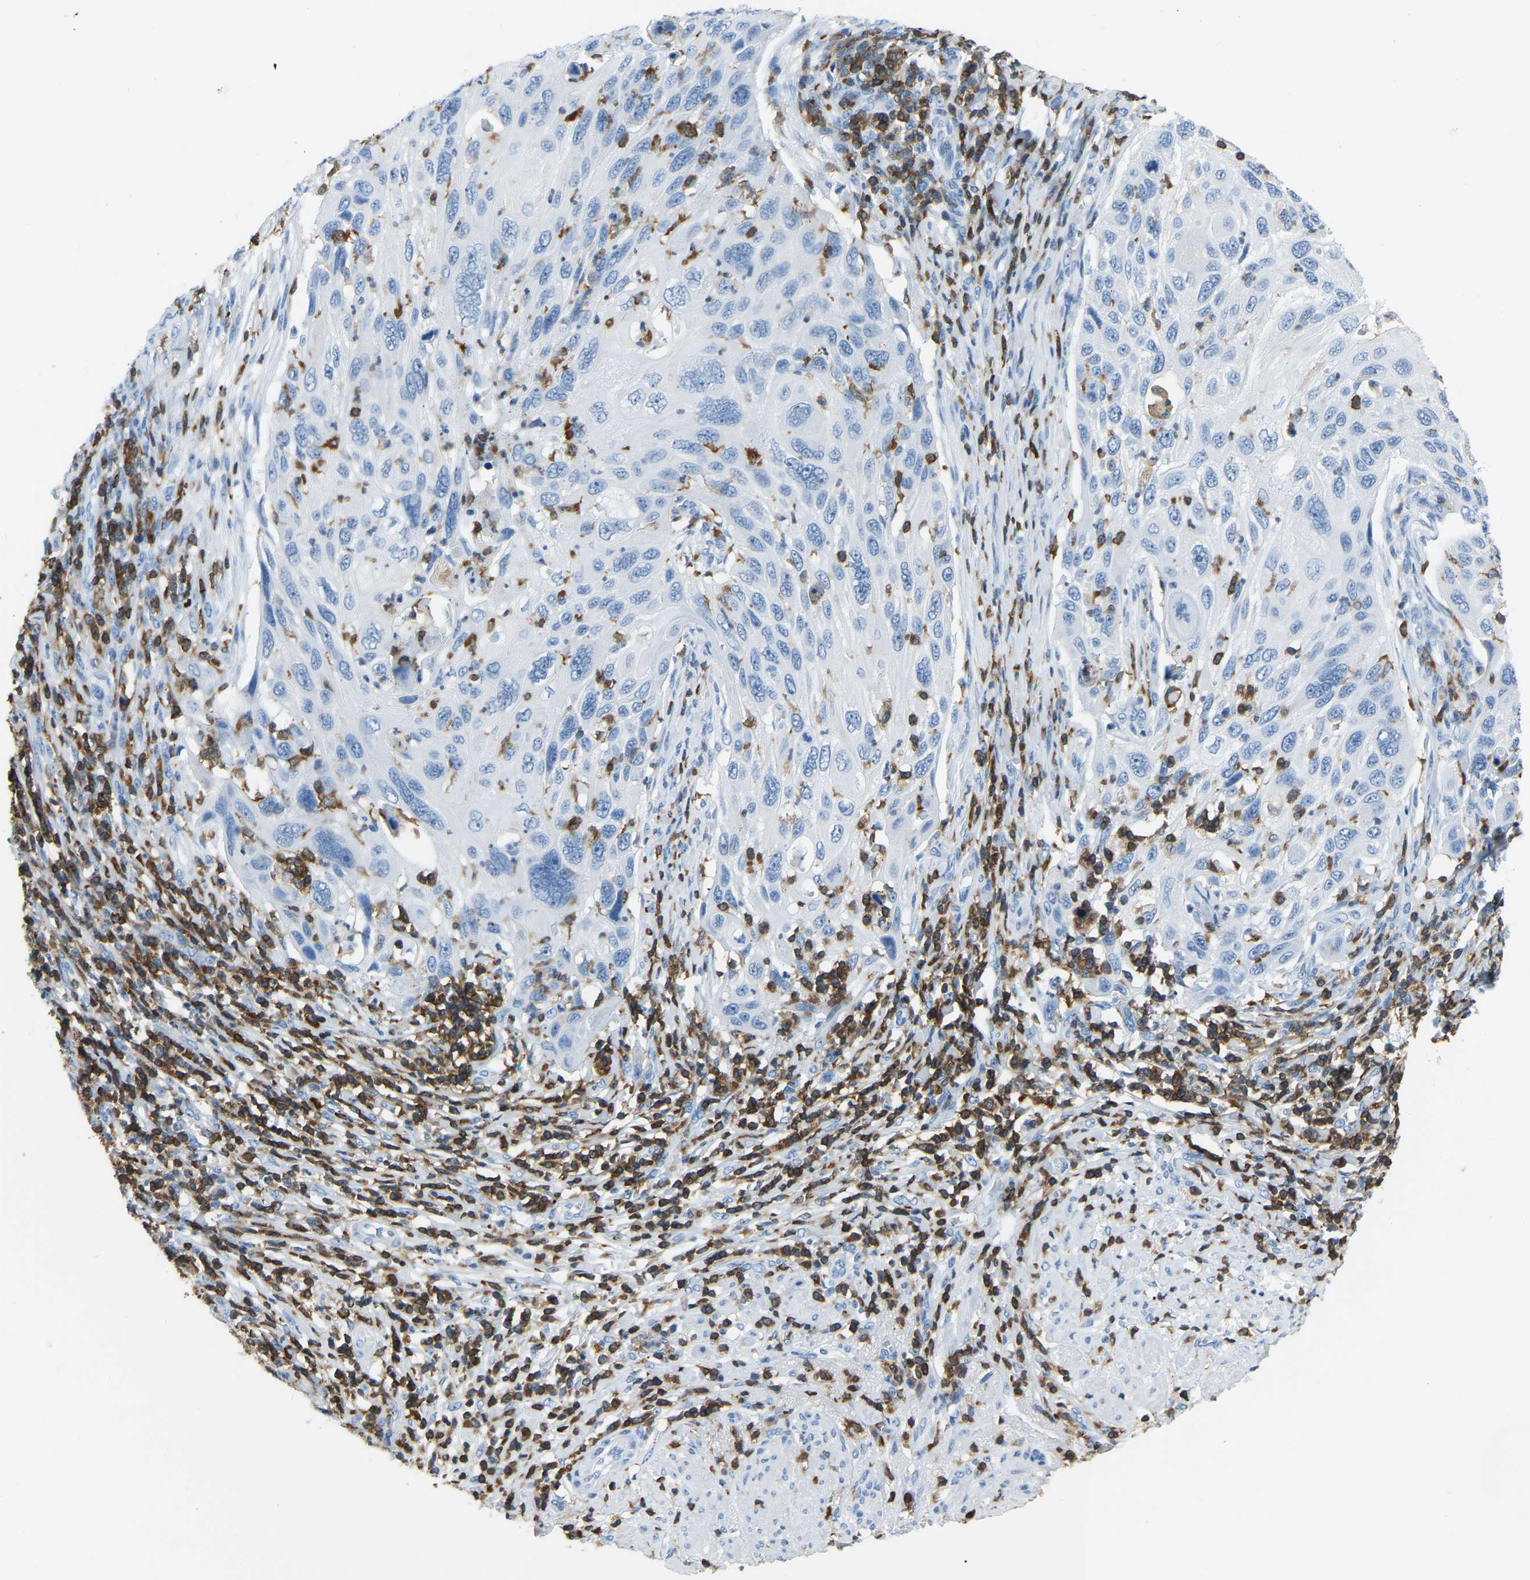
{"staining": {"intensity": "negative", "quantity": "none", "location": "none"}, "tissue": "cervical cancer", "cell_type": "Tumor cells", "image_type": "cancer", "snomed": [{"axis": "morphology", "description": "Squamous cell carcinoma, NOS"}, {"axis": "topography", "description": "Cervix"}], "caption": "A high-resolution photomicrograph shows IHC staining of cervical cancer, which reveals no significant expression in tumor cells. (DAB IHC with hematoxylin counter stain).", "gene": "ARHGAP45", "patient": {"sex": "female", "age": 70}}